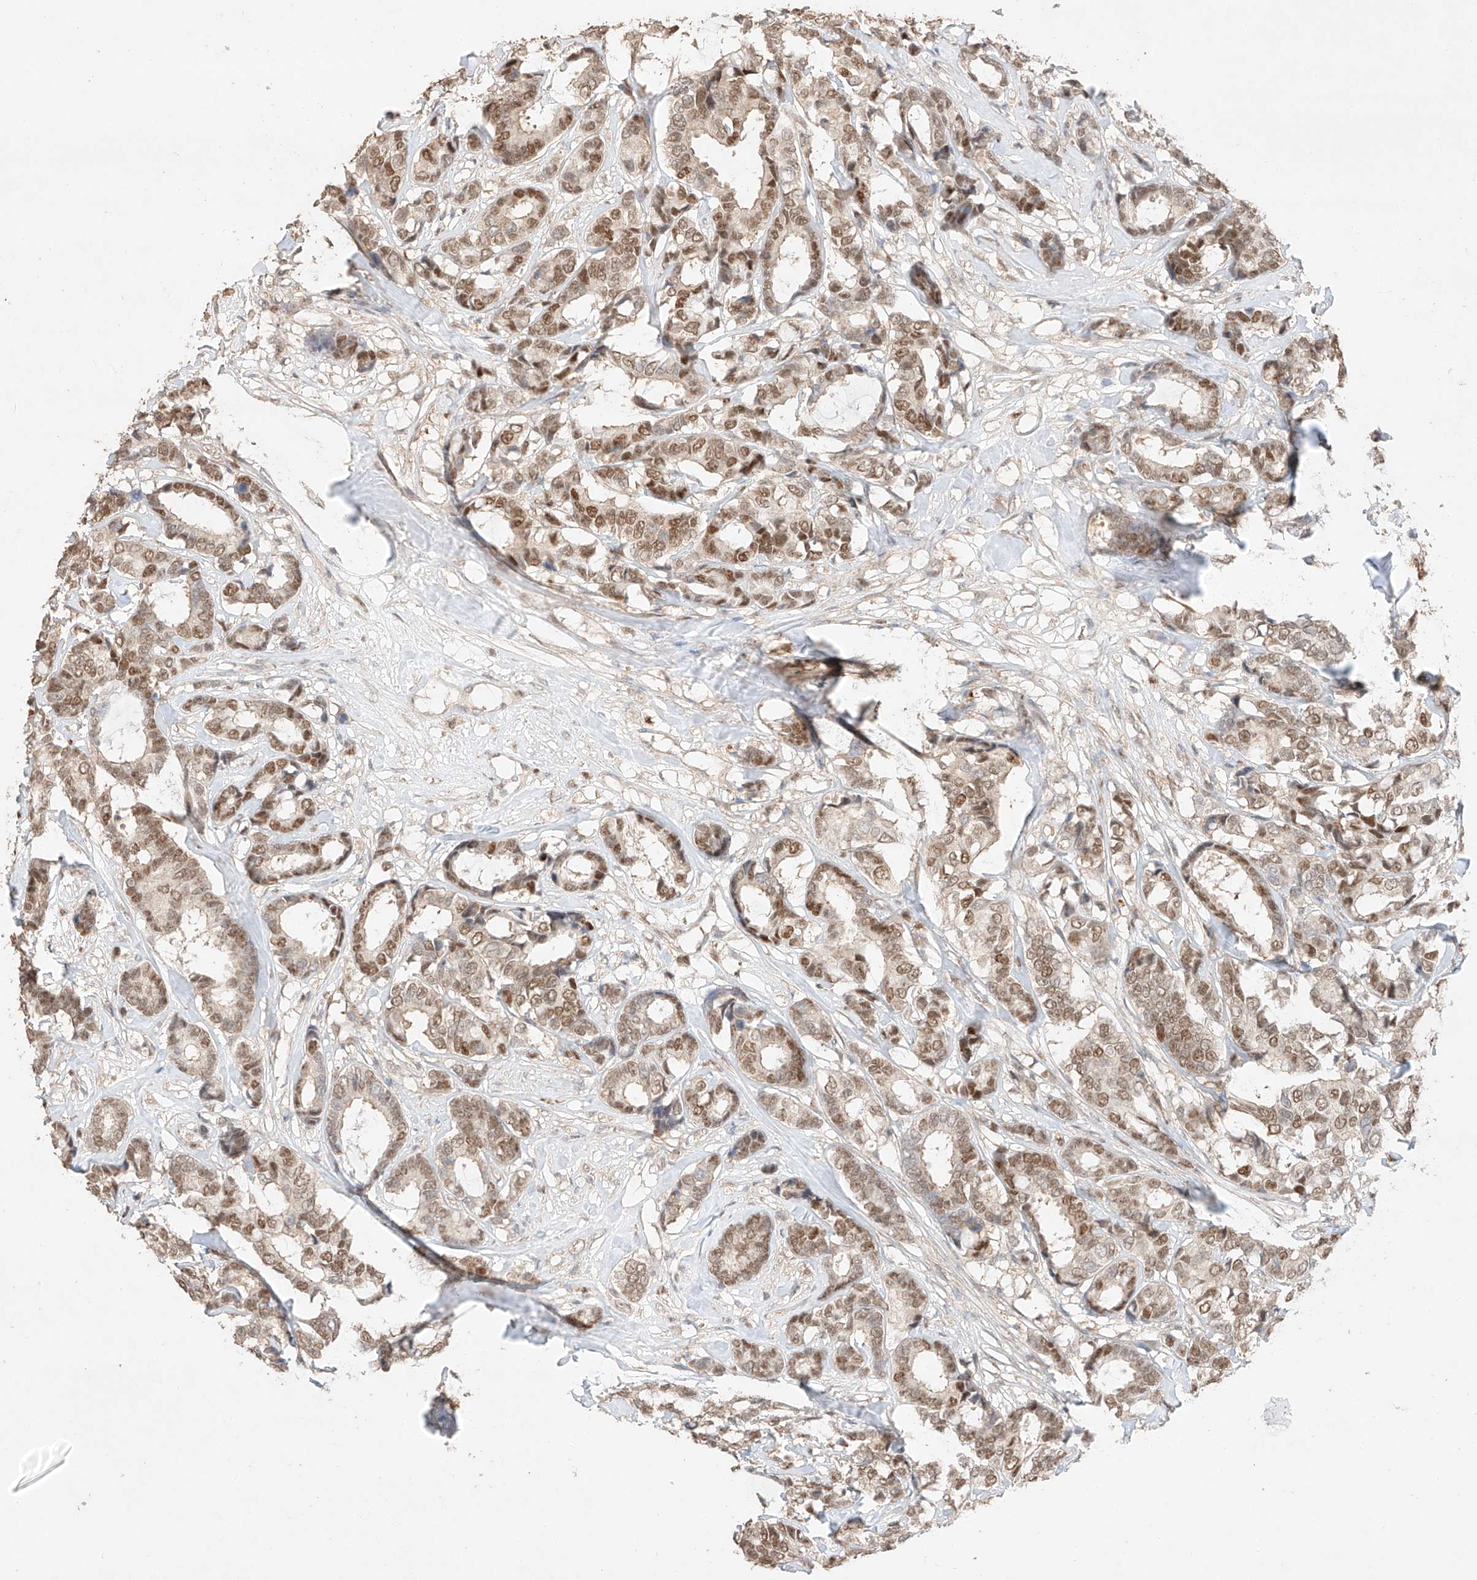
{"staining": {"intensity": "moderate", "quantity": ">75%", "location": "nuclear"}, "tissue": "breast cancer", "cell_type": "Tumor cells", "image_type": "cancer", "snomed": [{"axis": "morphology", "description": "Duct carcinoma"}, {"axis": "topography", "description": "Breast"}], "caption": "Immunohistochemistry of human breast cancer (invasive ductal carcinoma) demonstrates medium levels of moderate nuclear expression in about >75% of tumor cells. (DAB = brown stain, brightfield microscopy at high magnification).", "gene": "APIP", "patient": {"sex": "female", "age": 87}}